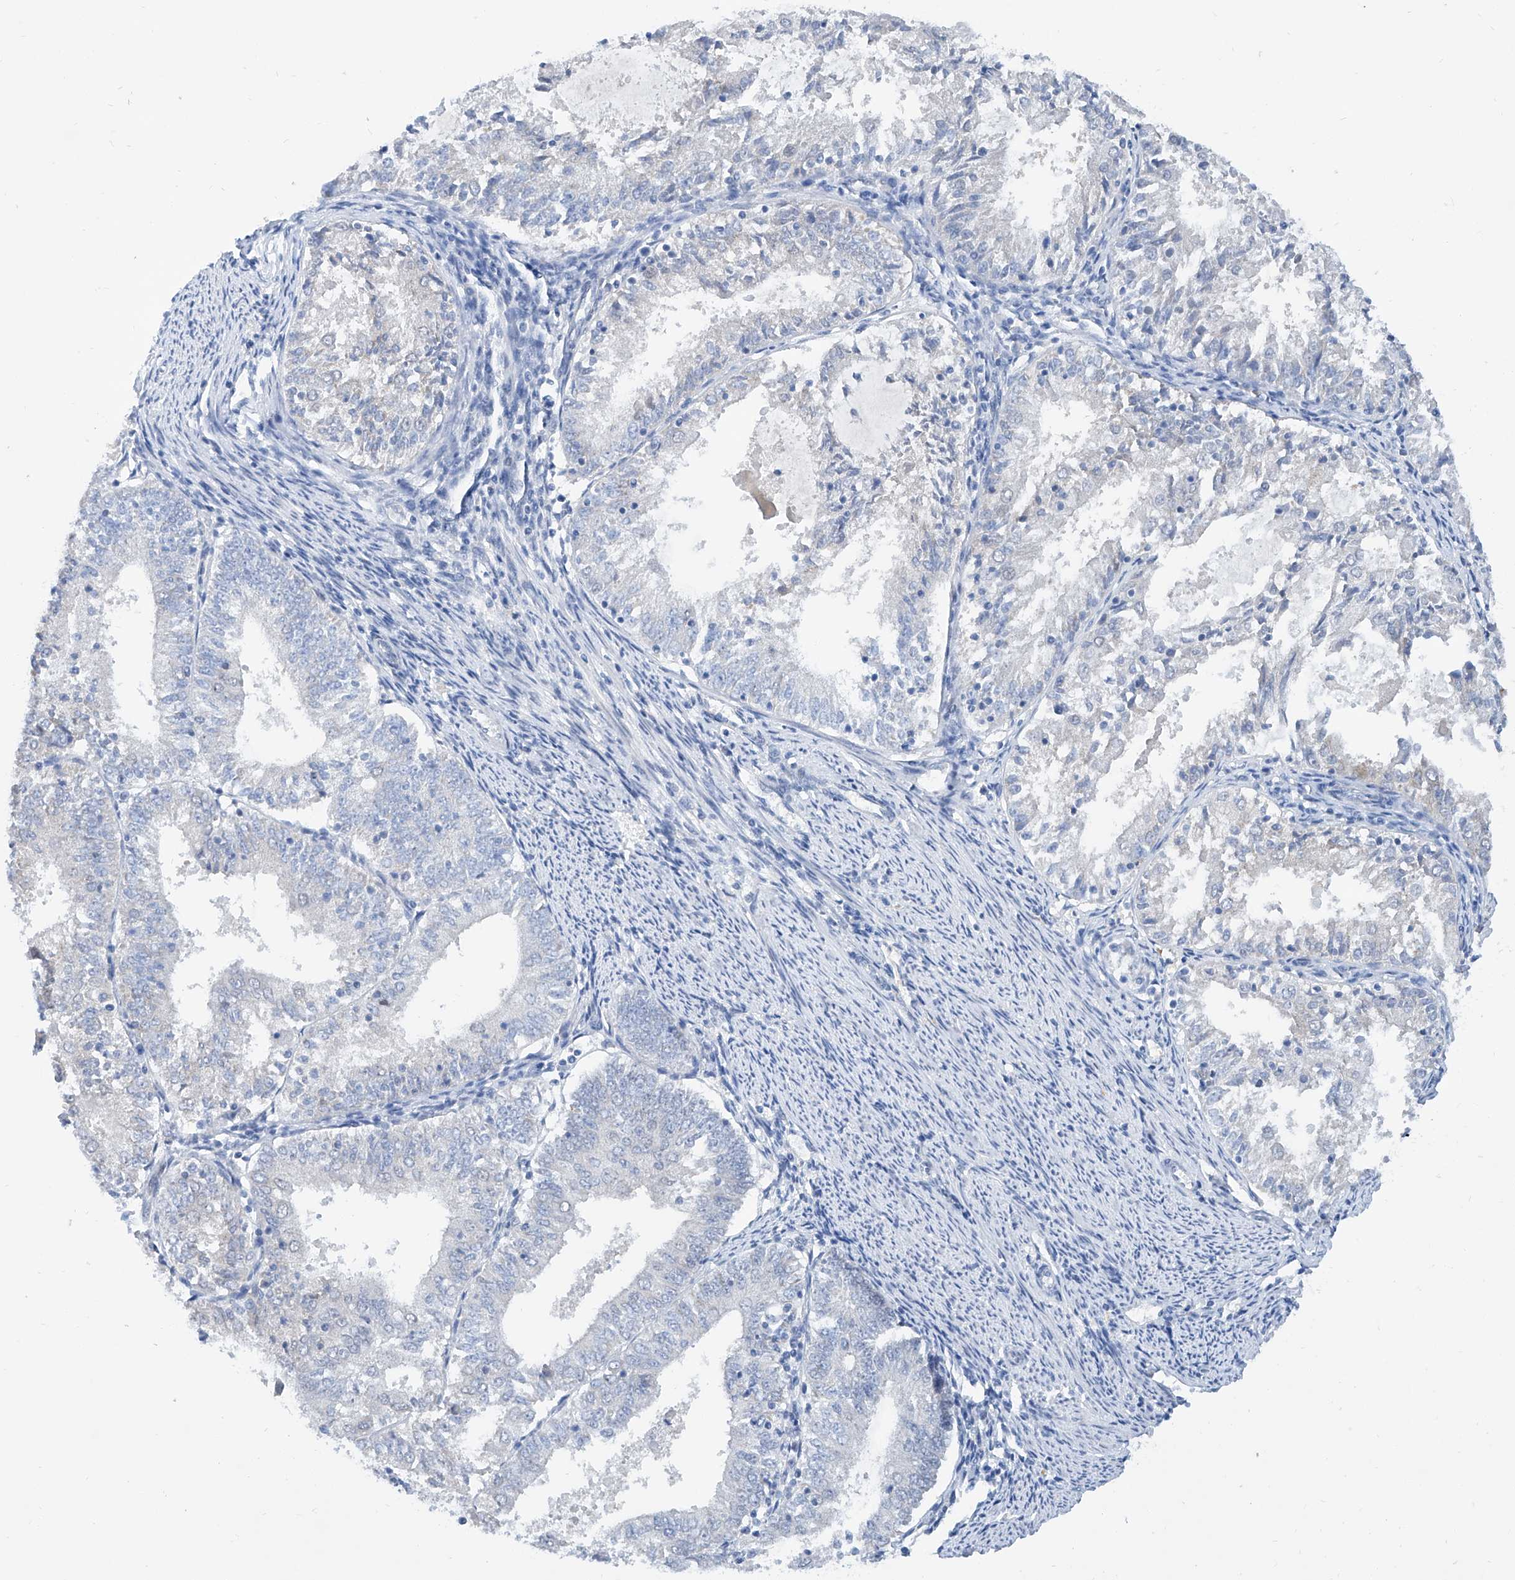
{"staining": {"intensity": "negative", "quantity": "none", "location": "none"}, "tissue": "endometrial cancer", "cell_type": "Tumor cells", "image_type": "cancer", "snomed": [{"axis": "morphology", "description": "Adenocarcinoma, NOS"}, {"axis": "topography", "description": "Endometrium"}], "caption": "Tumor cells are negative for protein expression in human adenocarcinoma (endometrial). (DAB (3,3'-diaminobenzidine) immunohistochemistry (IHC), high magnification).", "gene": "BPTF", "patient": {"sex": "female", "age": 57}}